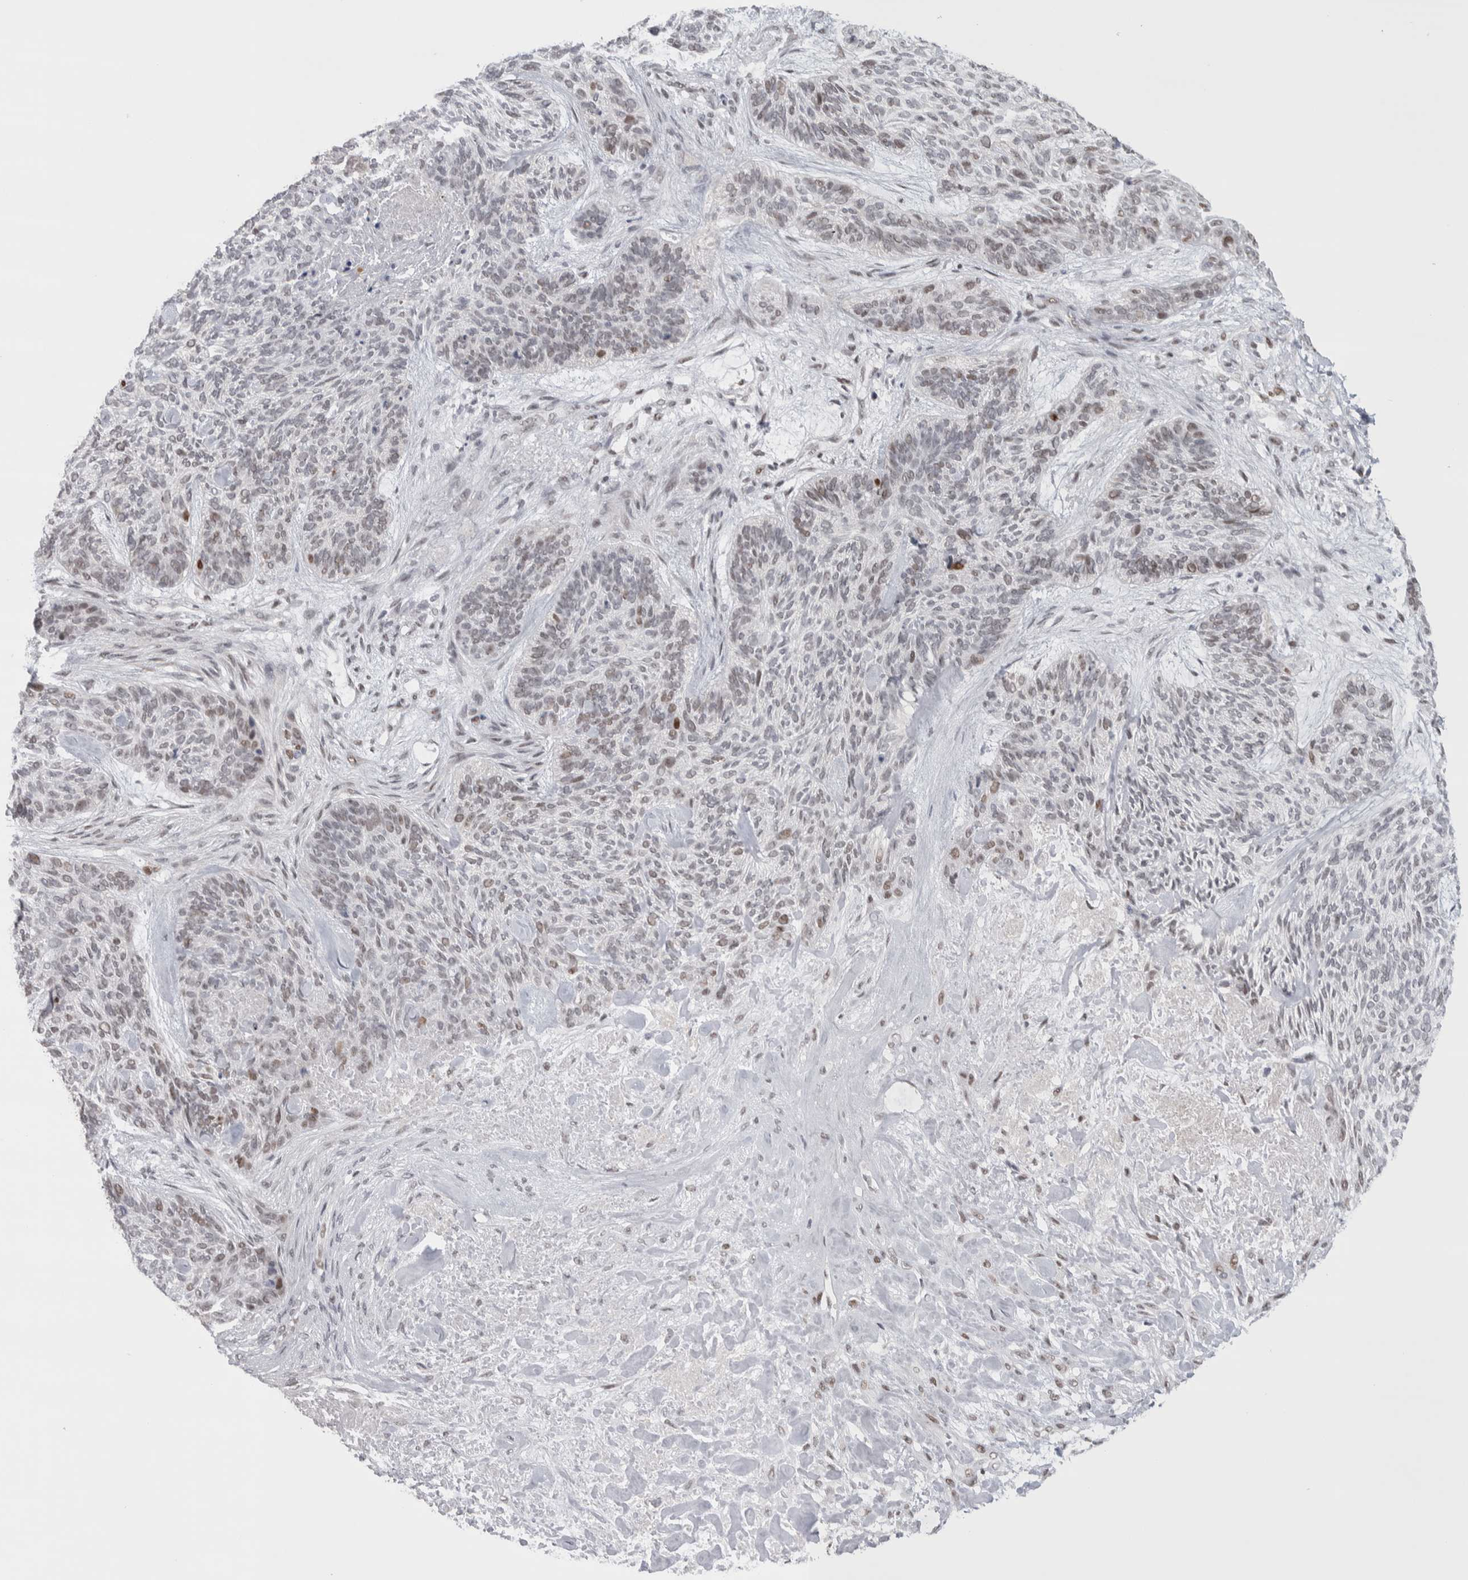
{"staining": {"intensity": "weak", "quantity": "<25%", "location": "nuclear"}, "tissue": "skin cancer", "cell_type": "Tumor cells", "image_type": "cancer", "snomed": [{"axis": "morphology", "description": "Basal cell carcinoma"}, {"axis": "topography", "description": "Skin"}], "caption": "High magnification brightfield microscopy of skin cancer stained with DAB (3,3'-diaminobenzidine) (brown) and counterstained with hematoxylin (blue): tumor cells show no significant expression.", "gene": "HEXIM2", "patient": {"sex": "male", "age": 55}}